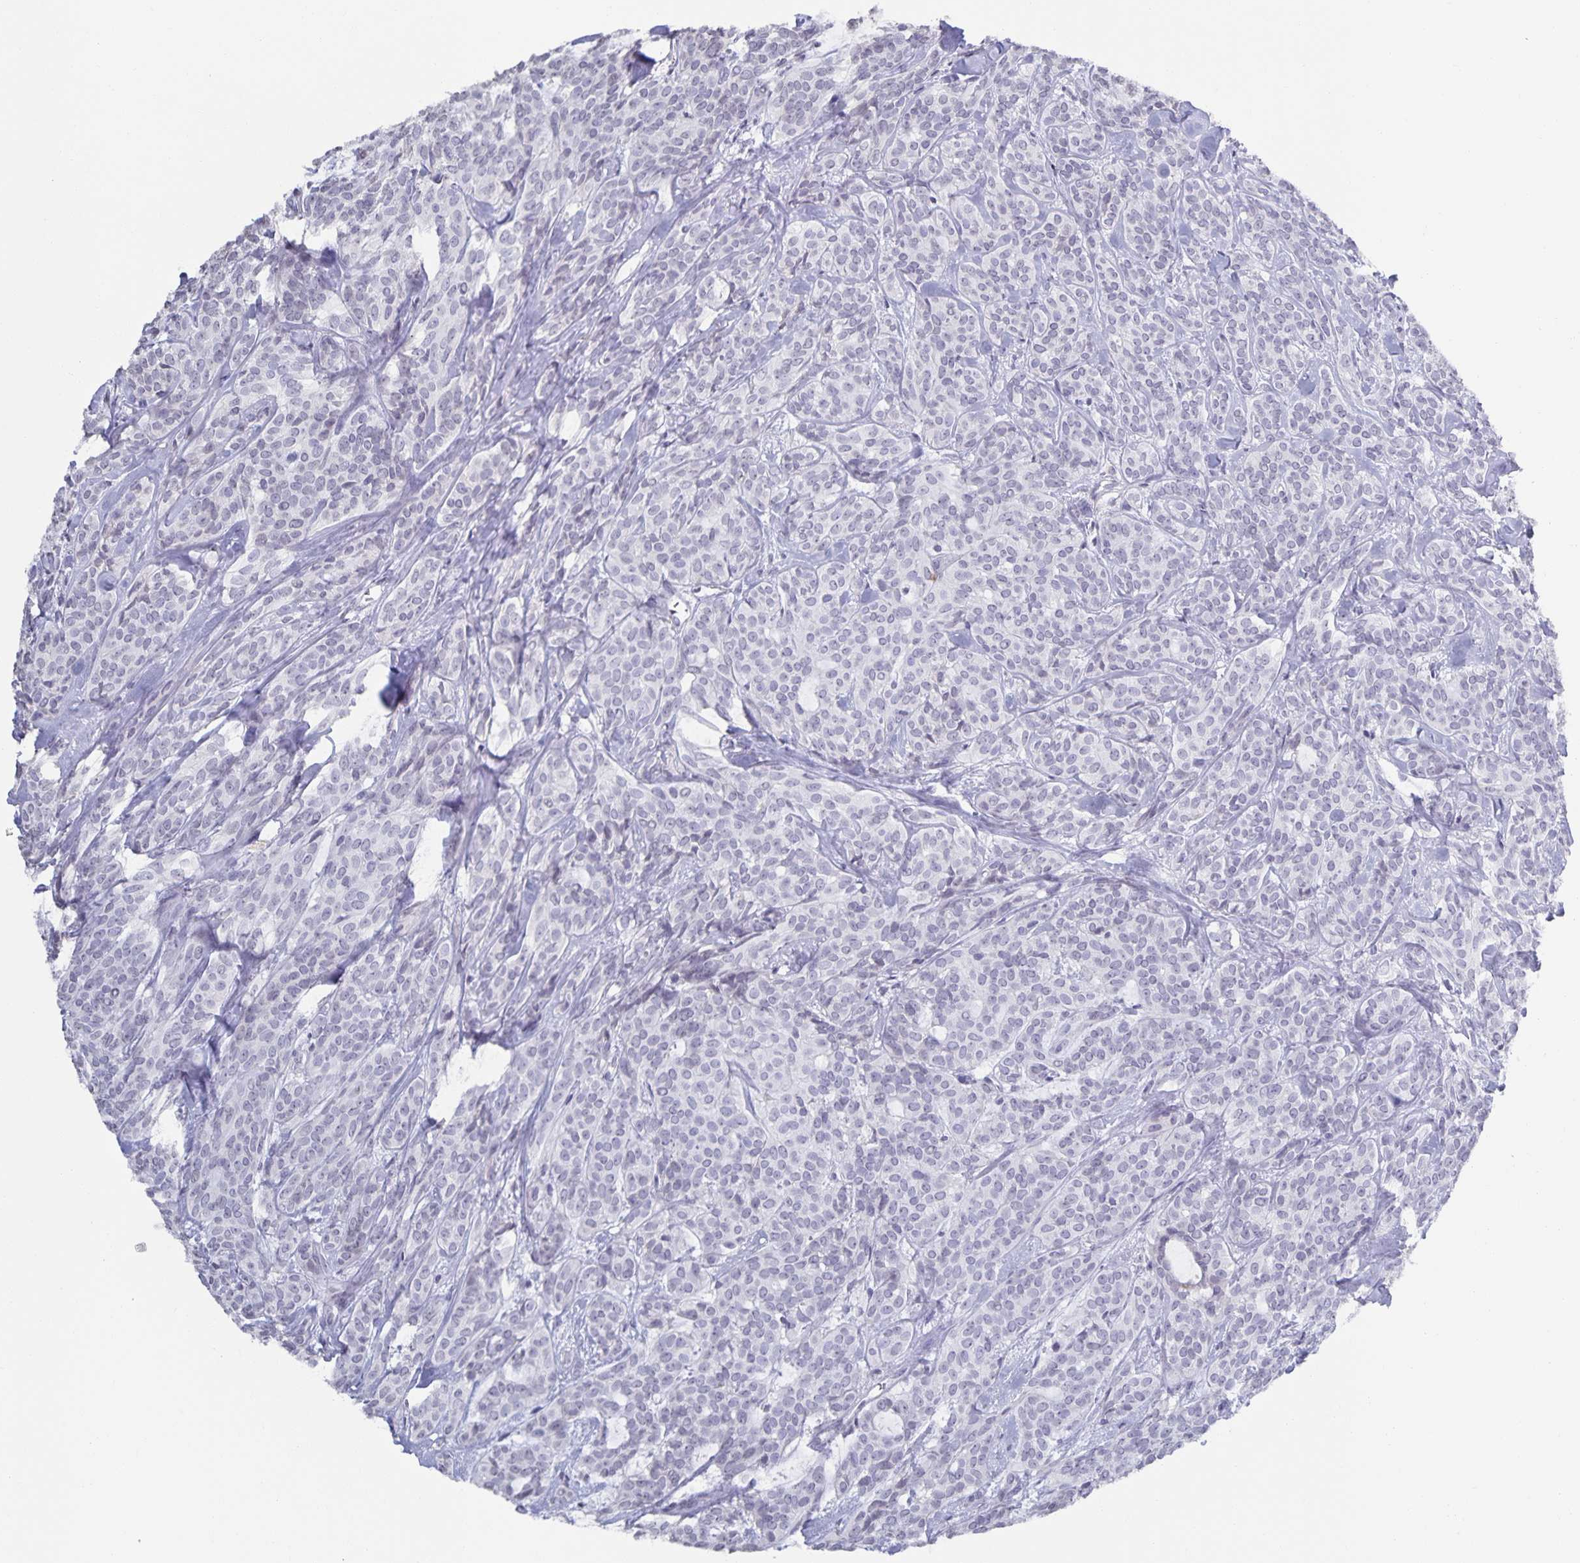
{"staining": {"intensity": "negative", "quantity": "none", "location": "none"}, "tissue": "head and neck cancer", "cell_type": "Tumor cells", "image_type": "cancer", "snomed": [{"axis": "morphology", "description": "Adenocarcinoma, NOS"}, {"axis": "topography", "description": "Head-Neck"}], "caption": "Image shows no significant protein positivity in tumor cells of head and neck cancer (adenocarcinoma).", "gene": "AQP4", "patient": {"sex": "female", "age": 57}}